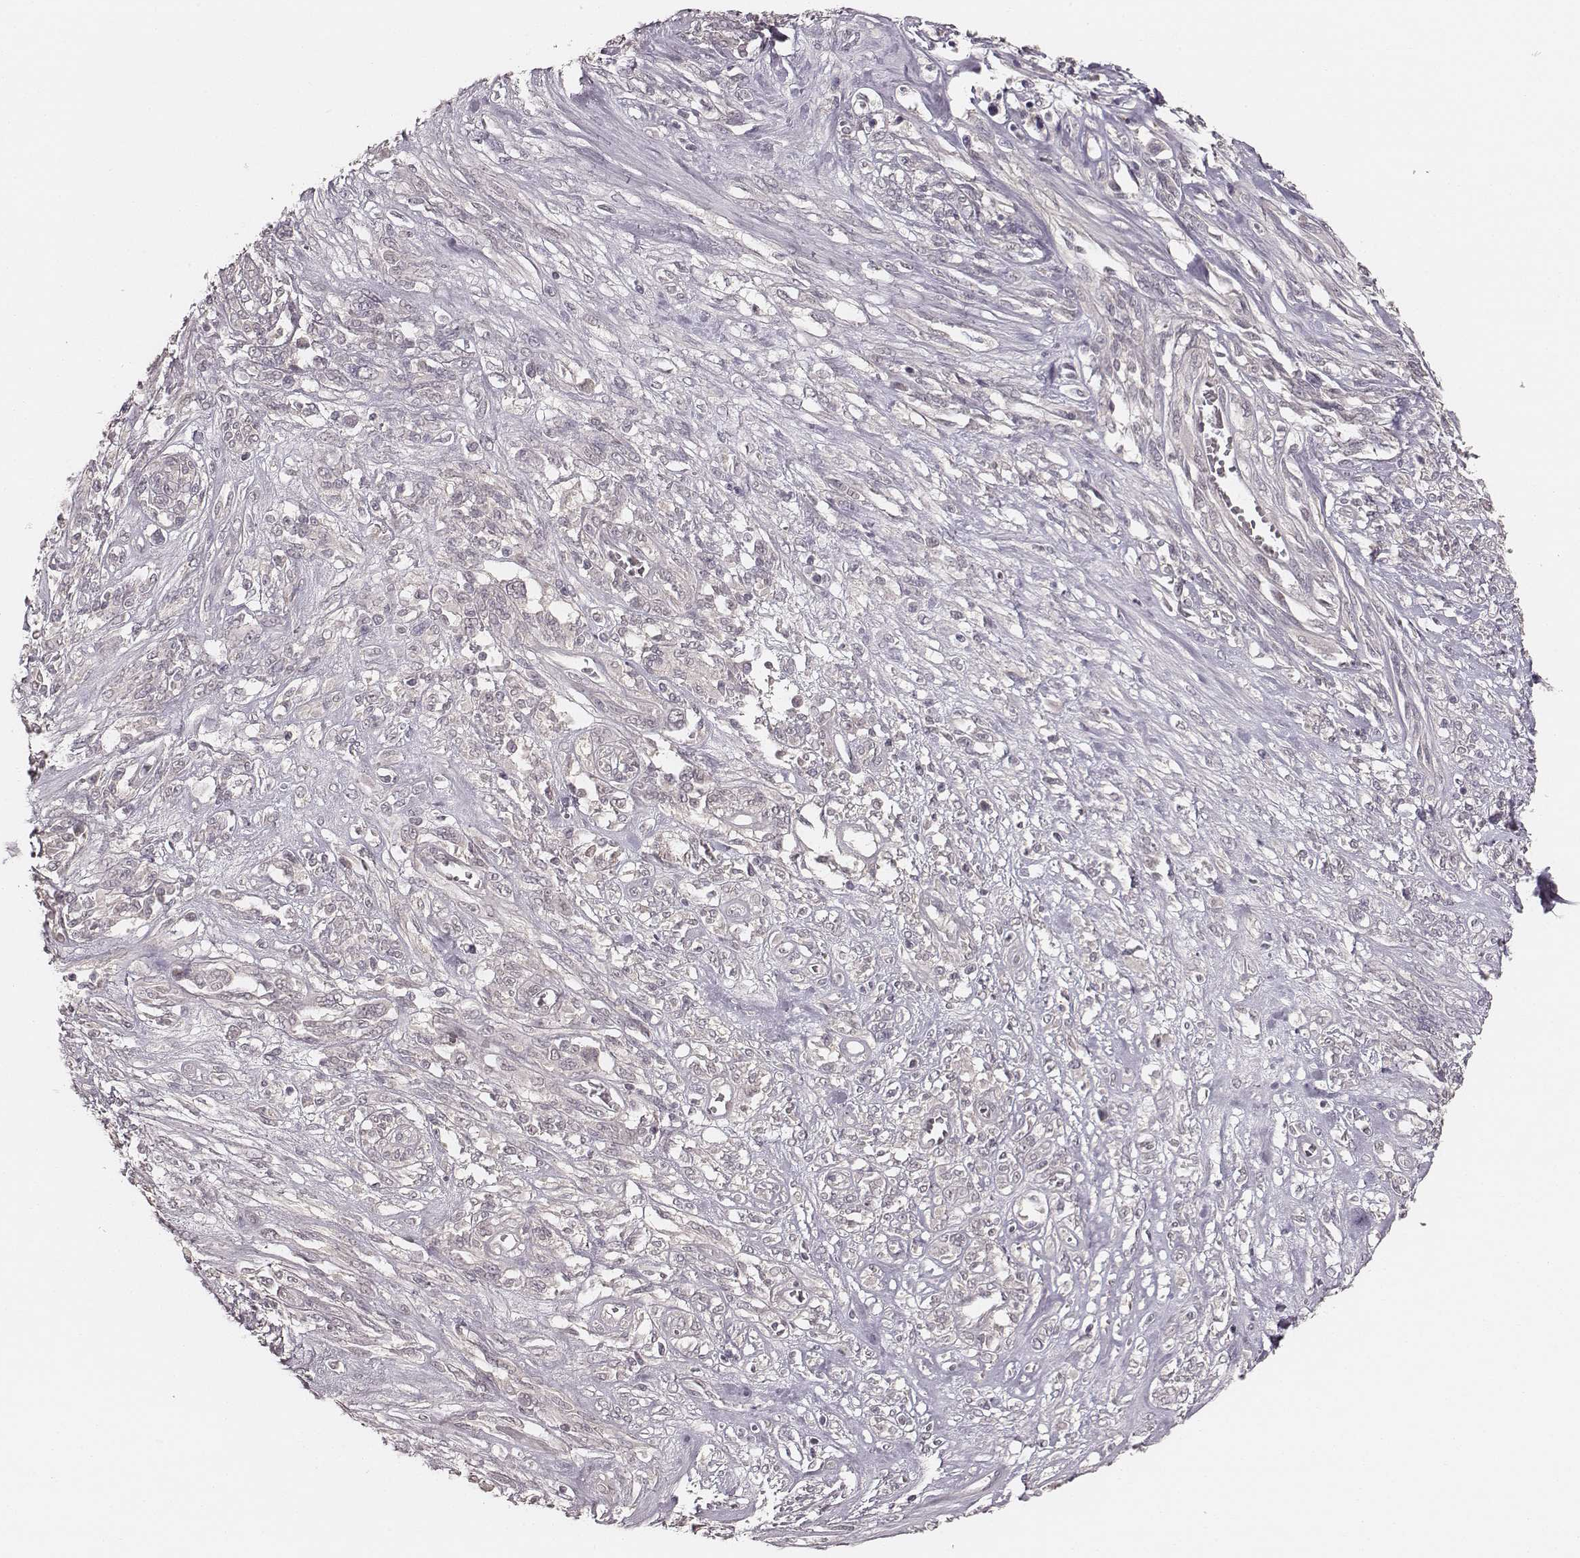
{"staining": {"intensity": "negative", "quantity": "none", "location": "none"}, "tissue": "melanoma", "cell_type": "Tumor cells", "image_type": "cancer", "snomed": [{"axis": "morphology", "description": "Malignant melanoma, NOS"}, {"axis": "topography", "description": "Skin"}], "caption": "There is no significant expression in tumor cells of malignant melanoma.", "gene": "LY6K", "patient": {"sex": "female", "age": 91}}